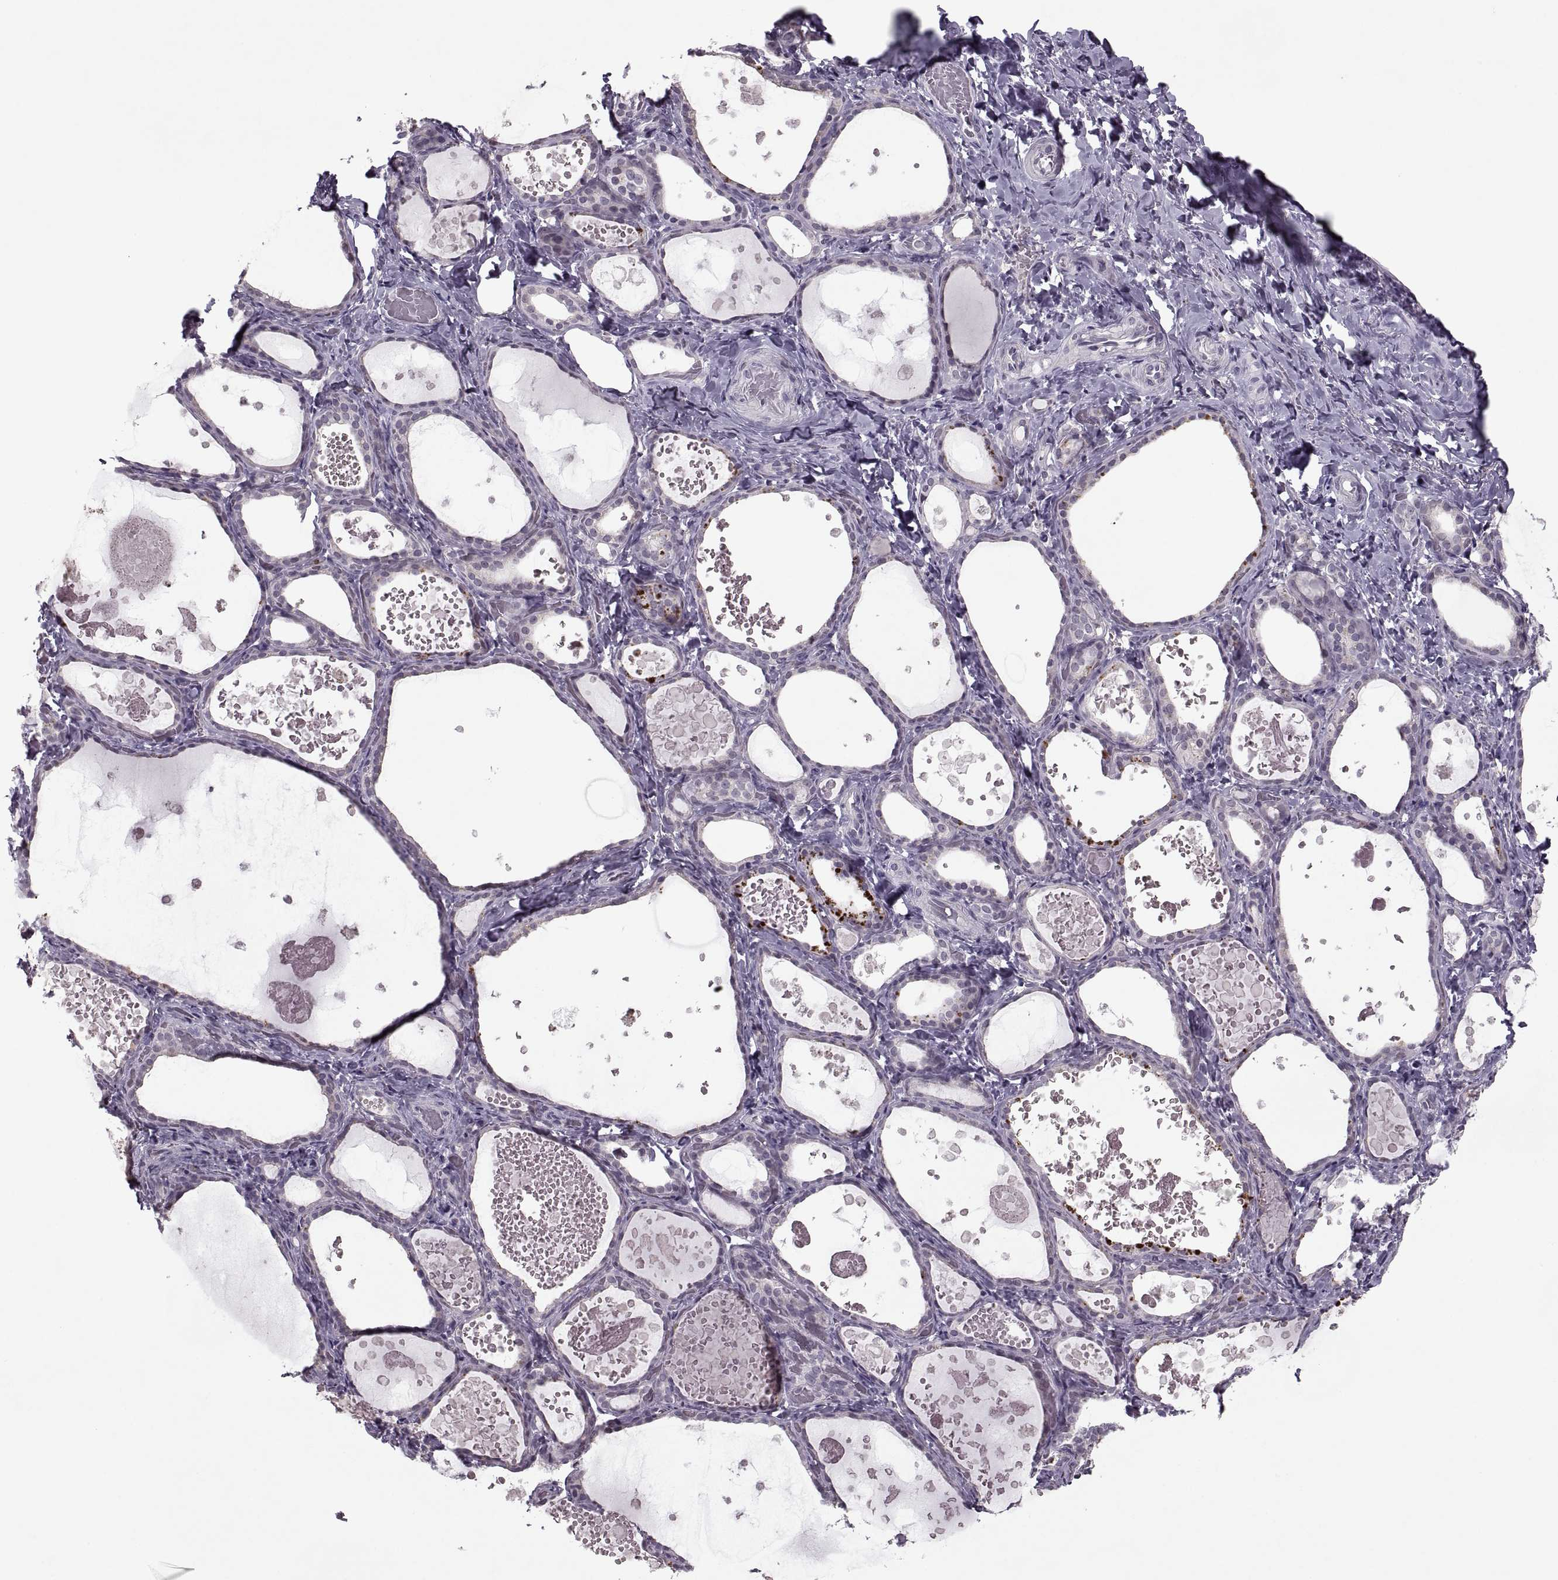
{"staining": {"intensity": "negative", "quantity": "none", "location": "none"}, "tissue": "thyroid gland", "cell_type": "Glandular cells", "image_type": "normal", "snomed": [{"axis": "morphology", "description": "Normal tissue, NOS"}, {"axis": "topography", "description": "Thyroid gland"}], "caption": "There is no significant positivity in glandular cells of thyroid gland. (DAB immunohistochemistry visualized using brightfield microscopy, high magnification).", "gene": "MGAT4D", "patient": {"sex": "female", "age": 56}}